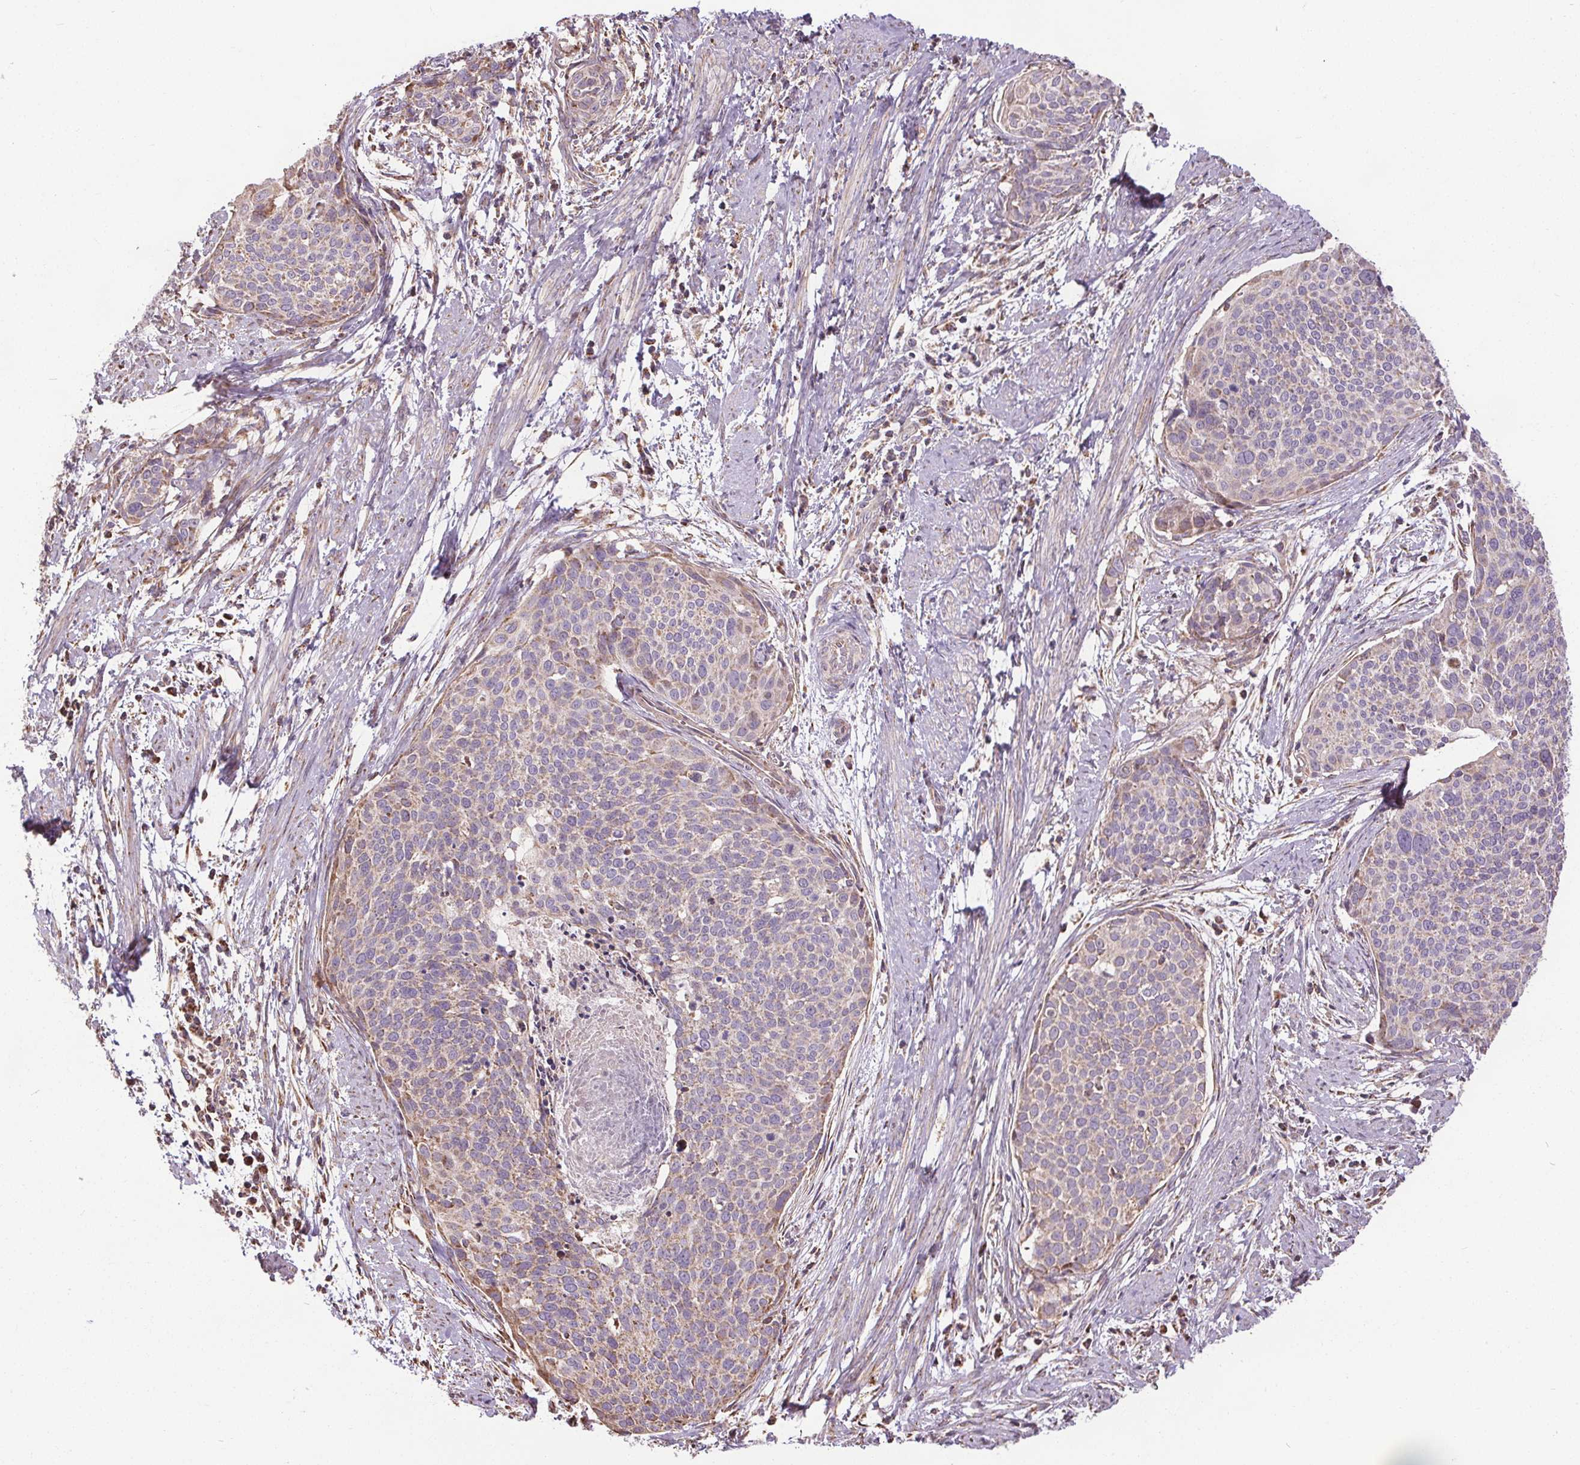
{"staining": {"intensity": "weak", "quantity": "25%-75%", "location": "cytoplasmic/membranous"}, "tissue": "cervical cancer", "cell_type": "Tumor cells", "image_type": "cancer", "snomed": [{"axis": "morphology", "description": "Squamous cell carcinoma, NOS"}, {"axis": "topography", "description": "Cervix"}], "caption": "IHC (DAB) staining of human cervical cancer demonstrates weak cytoplasmic/membranous protein expression in about 25%-75% of tumor cells.", "gene": "ZNF548", "patient": {"sex": "female", "age": 39}}